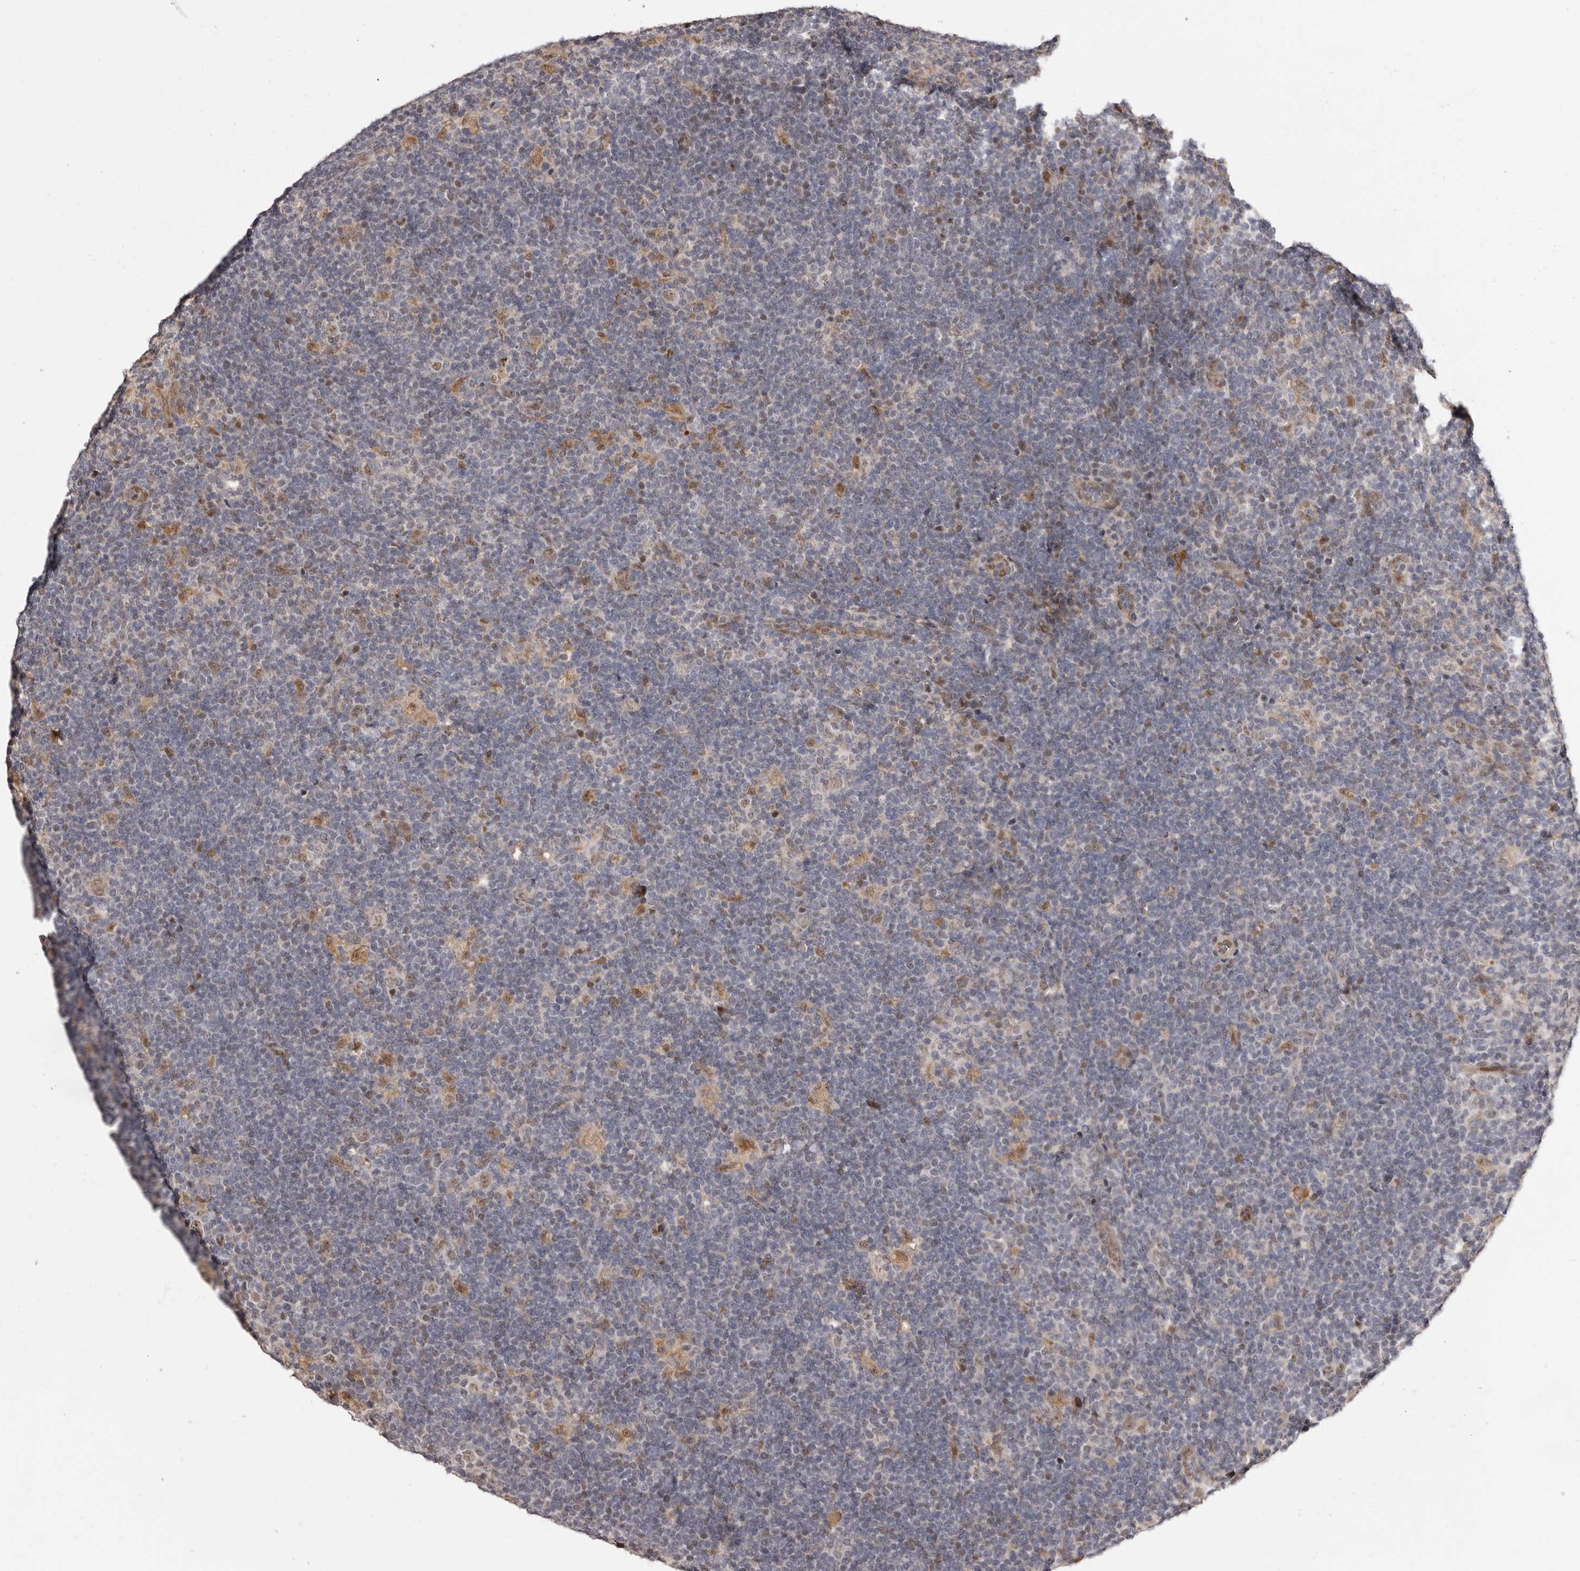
{"staining": {"intensity": "moderate", "quantity": ">75%", "location": "nuclear"}, "tissue": "lymphoma", "cell_type": "Tumor cells", "image_type": "cancer", "snomed": [{"axis": "morphology", "description": "Hodgkin's disease, NOS"}, {"axis": "topography", "description": "Lymph node"}], "caption": "Immunohistochemical staining of lymphoma demonstrates medium levels of moderate nuclear protein staining in approximately >75% of tumor cells.", "gene": "ZNF326", "patient": {"sex": "female", "age": 57}}